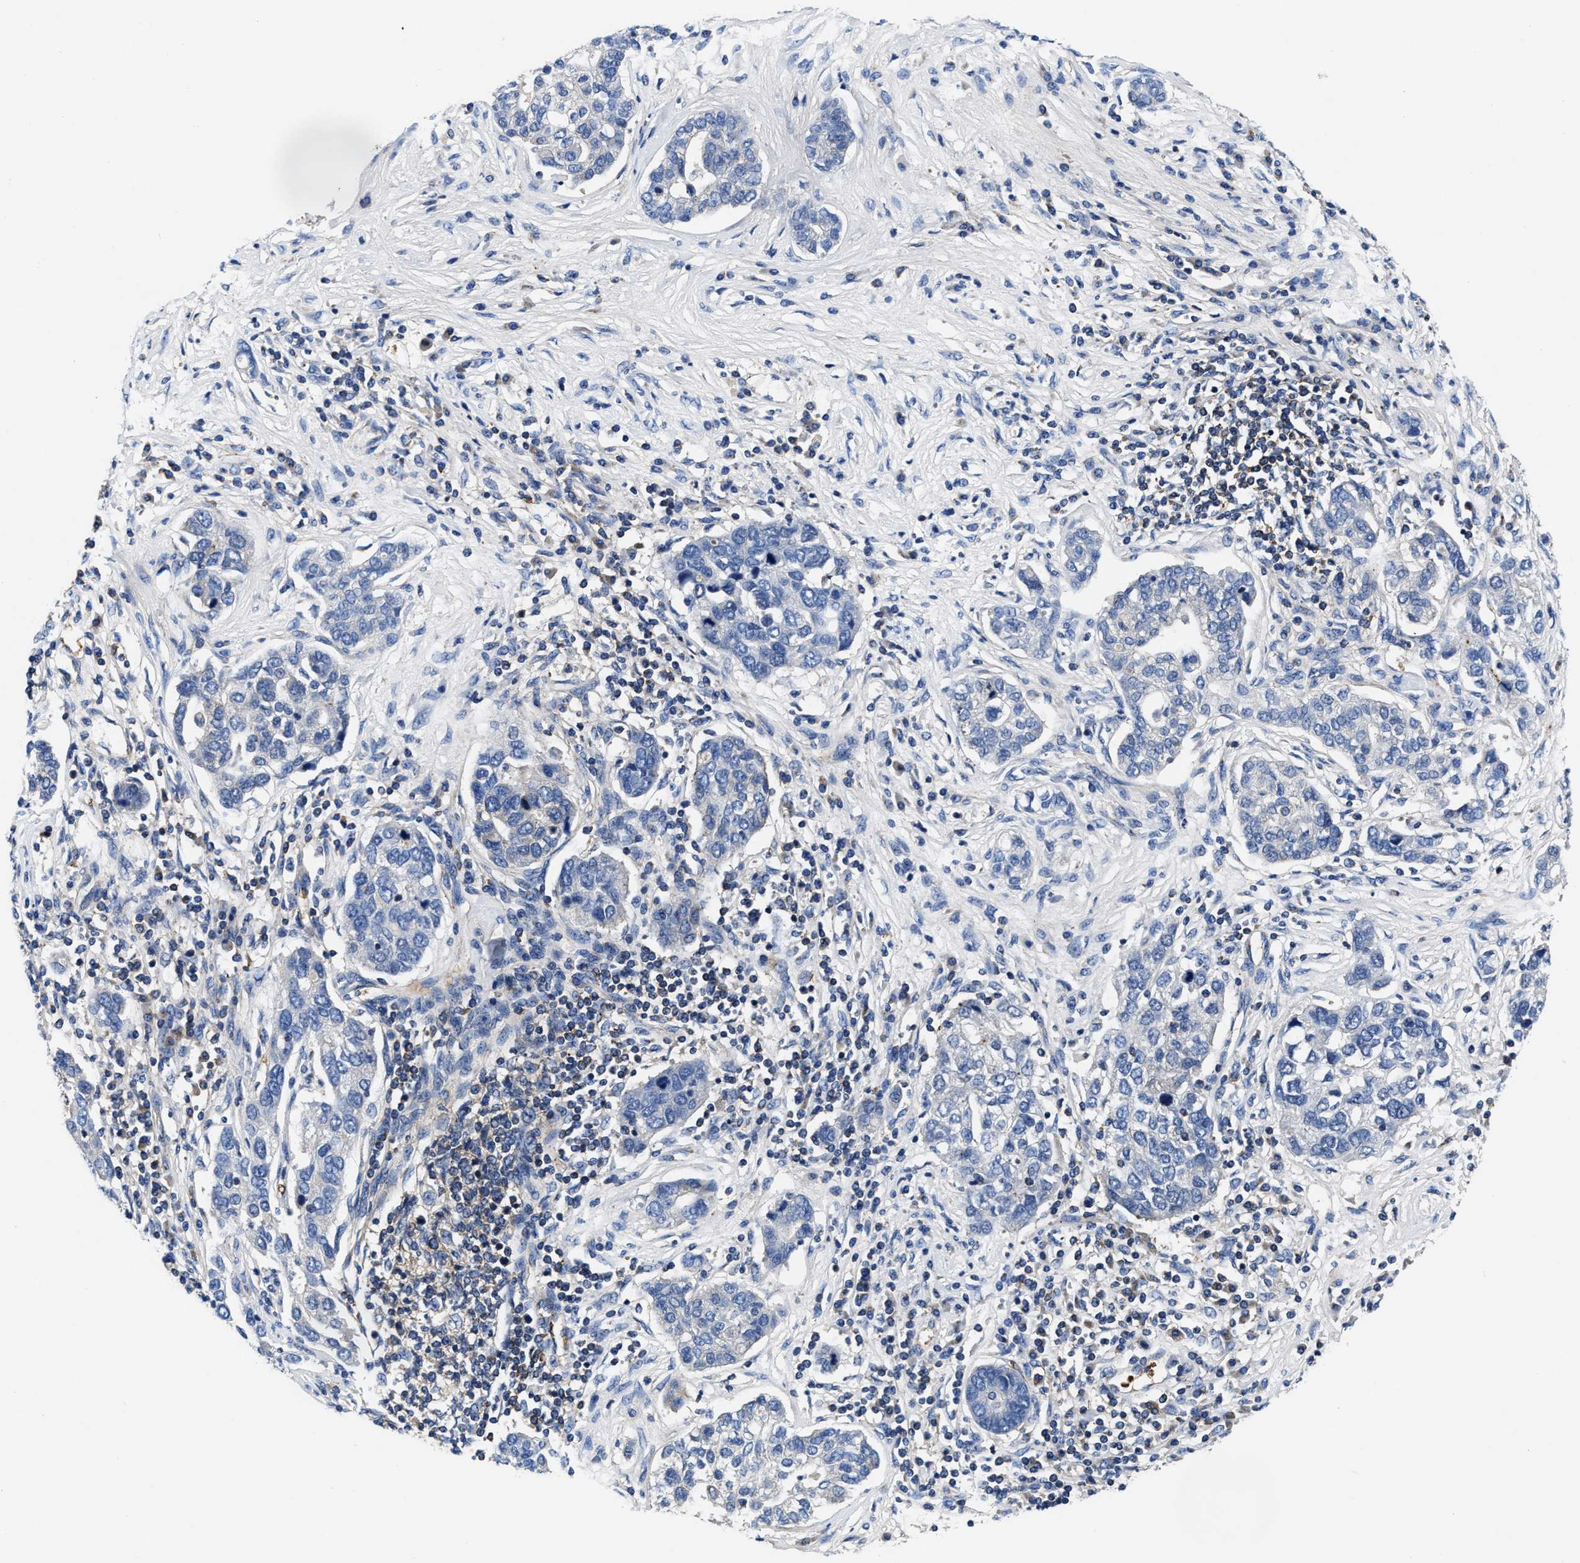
{"staining": {"intensity": "negative", "quantity": "none", "location": "none"}, "tissue": "pancreatic cancer", "cell_type": "Tumor cells", "image_type": "cancer", "snomed": [{"axis": "morphology", "description": "Adenocarcinoma, NOS"}, {"axis": "topography", "description": "Pancreas"}], "caption": "Tumor cells are negative for protein expression in human pancreatic cancer.", "gene": "PHLPP1", "patient": {"sex": "female", "age": 61}}